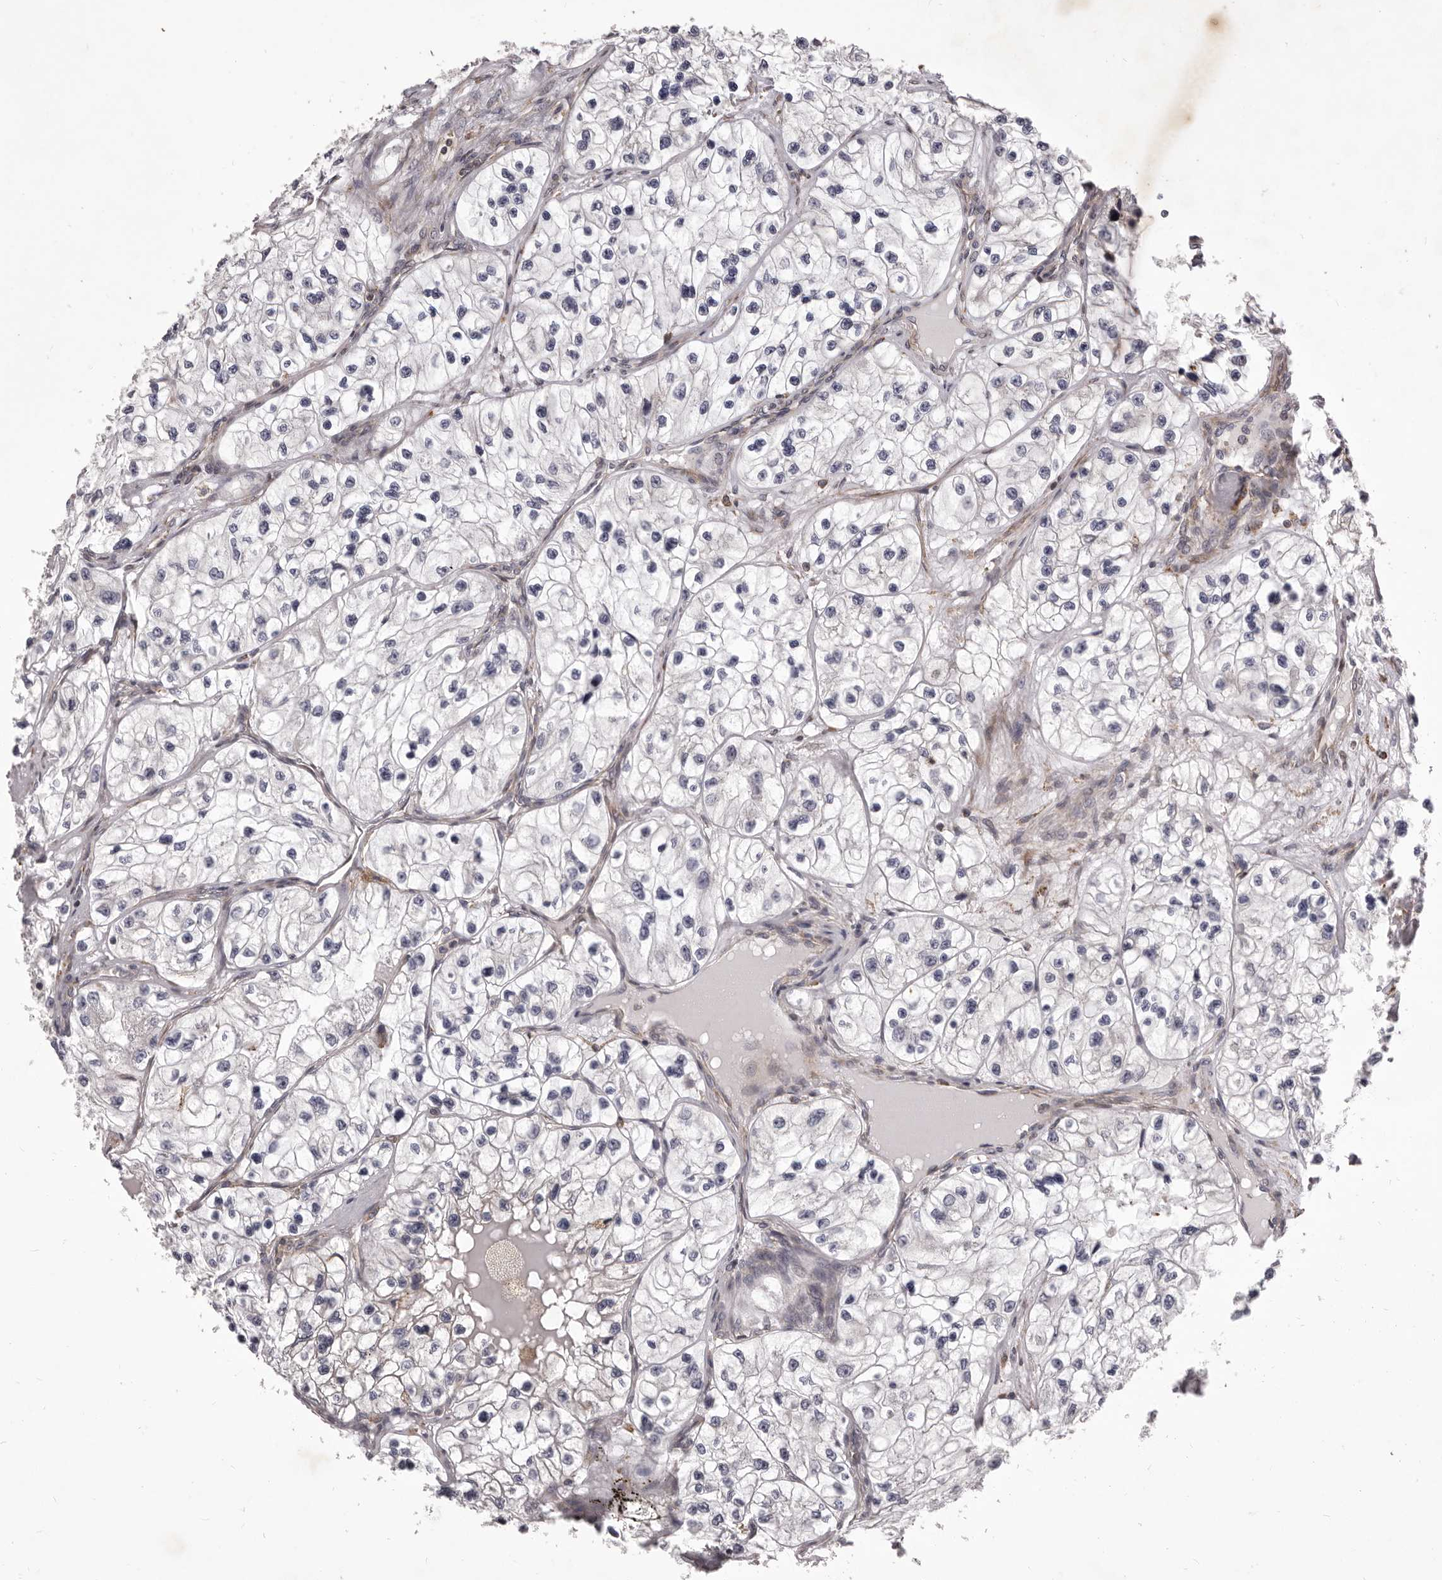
{"staining": {"intensity": "negative", "quantity": "none", "location": "none"}, "tissue": "renal cancer", "cell_type": "Tumor cells", "image_type": "cancer", "snomed": [{"axis": "morphology", "description": "Adenocarcinoma, NOS"}, {"axis": "topography", "description": "Kidney"}], "caption": "An image of human adenocarcinoma (renal) is negative for staining in tumor cells.", "gene": "ALPK1", "patient": {"sex": "female", "age": 57}}